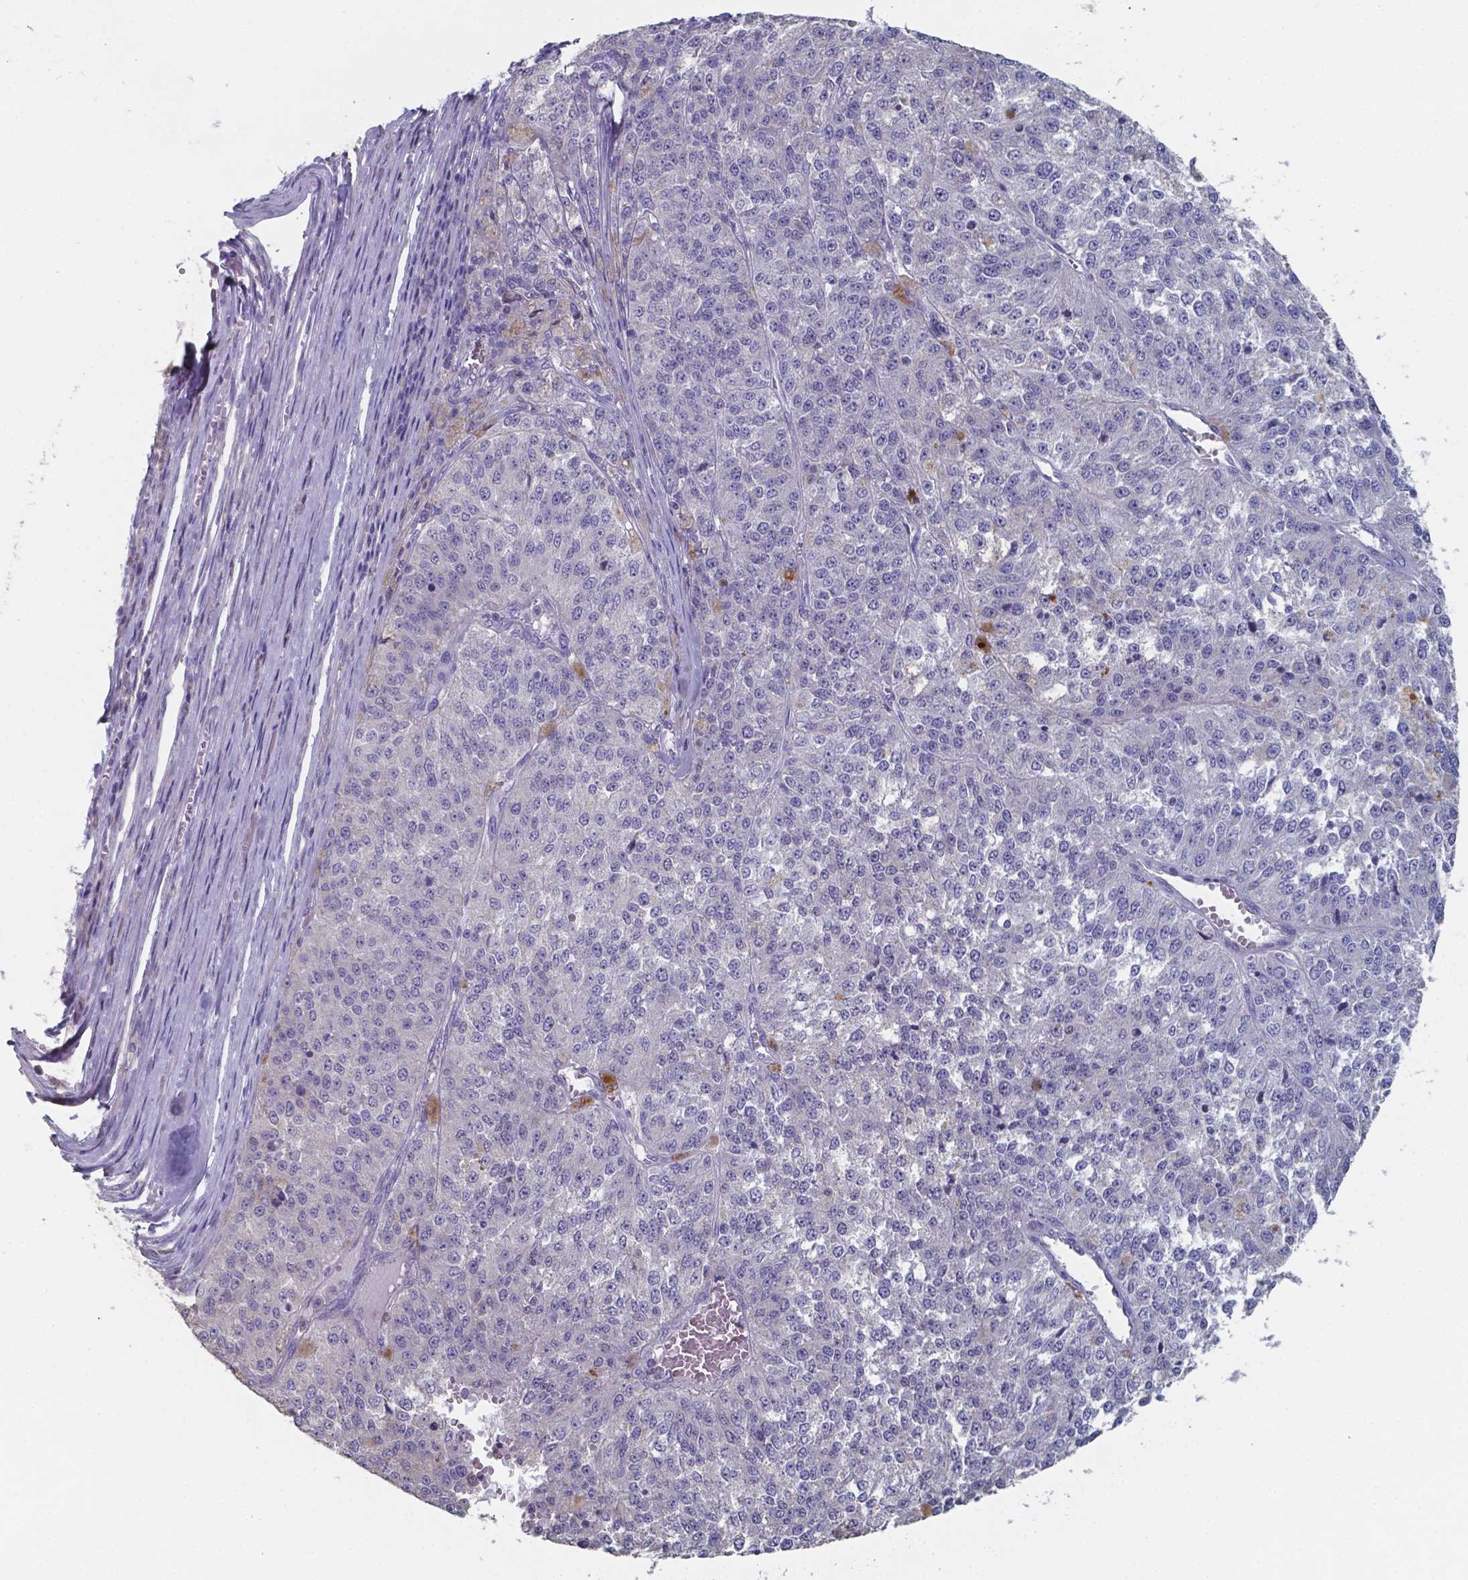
{"staining": {"intensity": "negative", "quantity": "none", "location": "none"}, "tissue": "melanoma", "cell_type": "Tumor cells", "image_type": "cancer", "snomed": [{"axis": "morphology", "description": "Malignant melanoma, Metastatic site"}, {"axis": "topography", "description": "Lymph node"}], "caption": "The immunohistochemistry photomicrograph has no significant positivity in tumor cells of melanoma tissue.", "gene": "FOXJ1", "patient": {"sex": "female", "age": 64}}